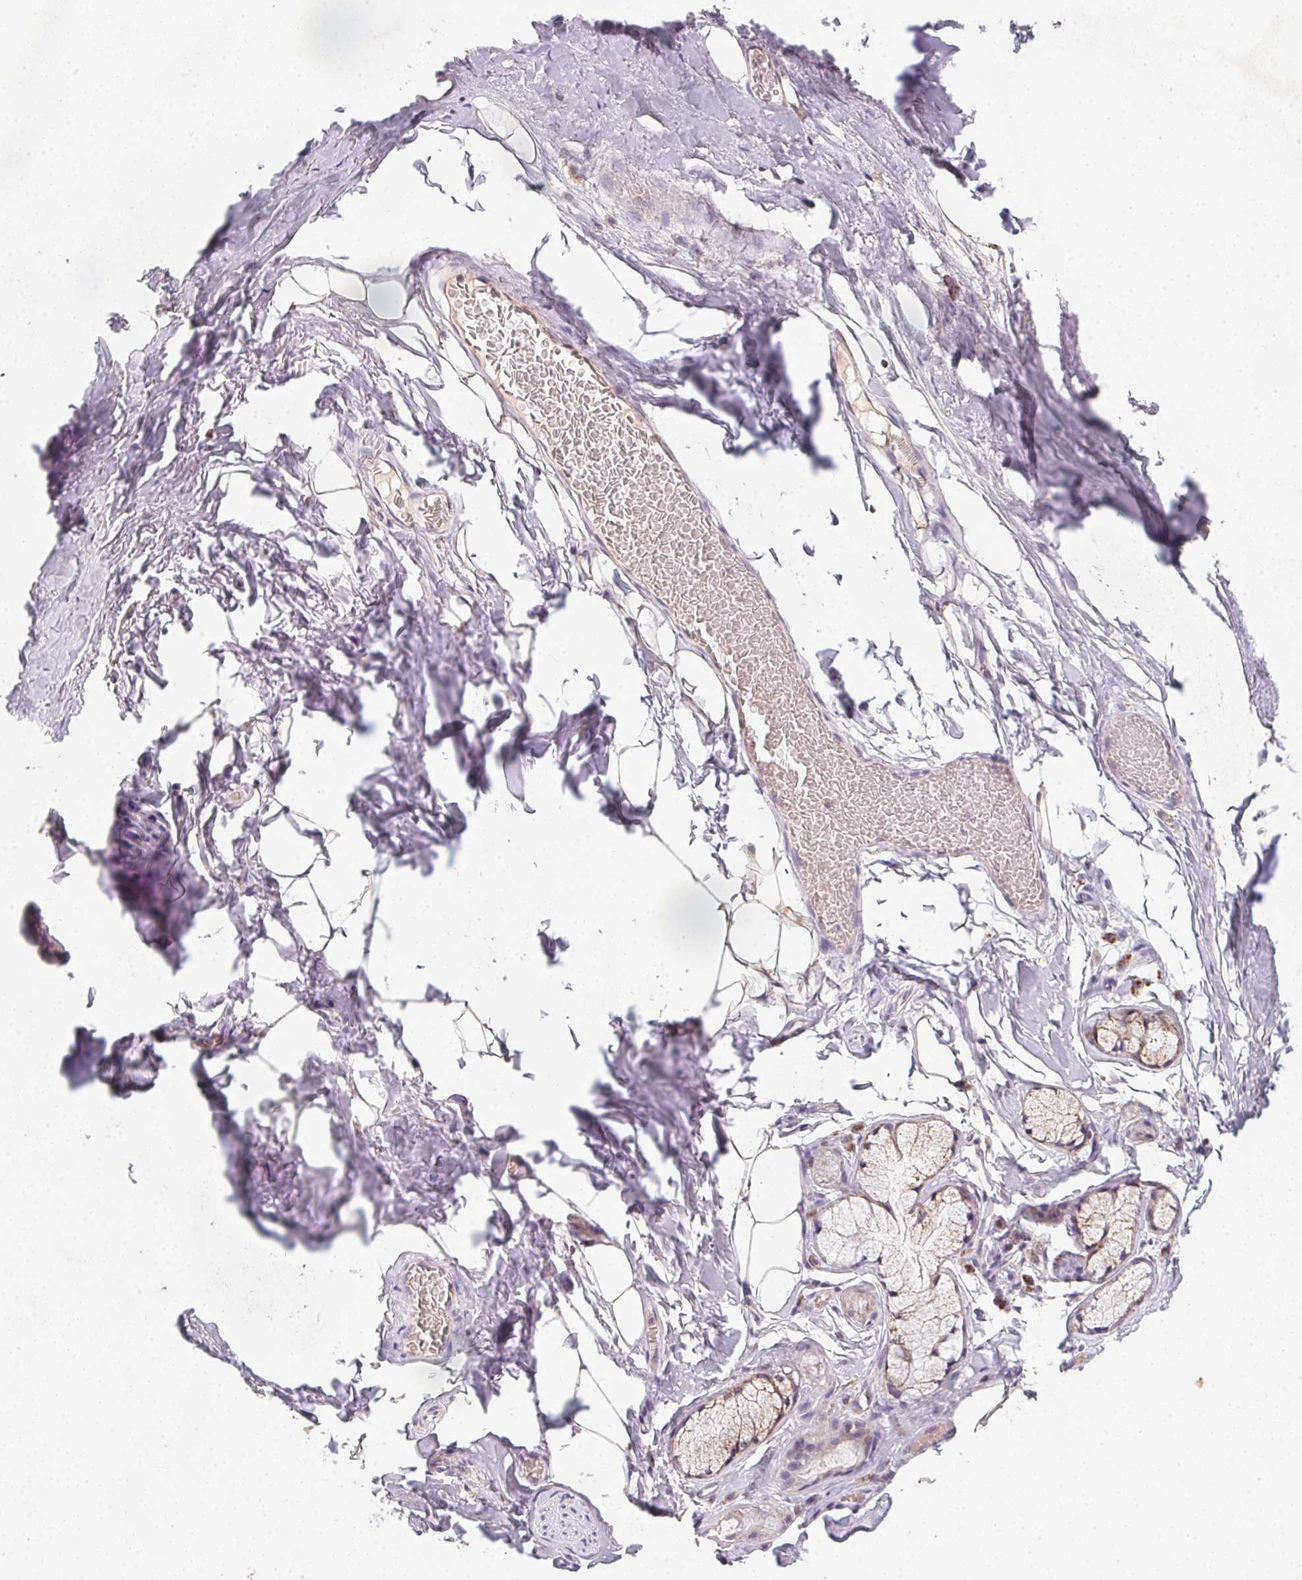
{"staining": {"intensity": "weak", "quantity": "<25%", "location": "cytoplasmic/membranous"}, "tissue": "adipose tissue", "cell_type": "Adipocytes", "image_type": "normal", "snomed": [{"axis": "morphology", "description": "Normal tissue, NOS"}, {"axis": "topography", "description": "Cartilage tissue"}, {"axis": "topography", "description": "Bronchus"}, {"axis": "topography", "description": "Peripheral nerve tissue"}], "caption": "This is a micrograph of immunohistochemistry (IHC) staining of unremarkable adipose tissue, which shows no positivity in adipocytes. (DAB immunohistochemistry, high magnification).", "gene": "NDUFS6", "patient": {"sex": "male", "age": 67}}